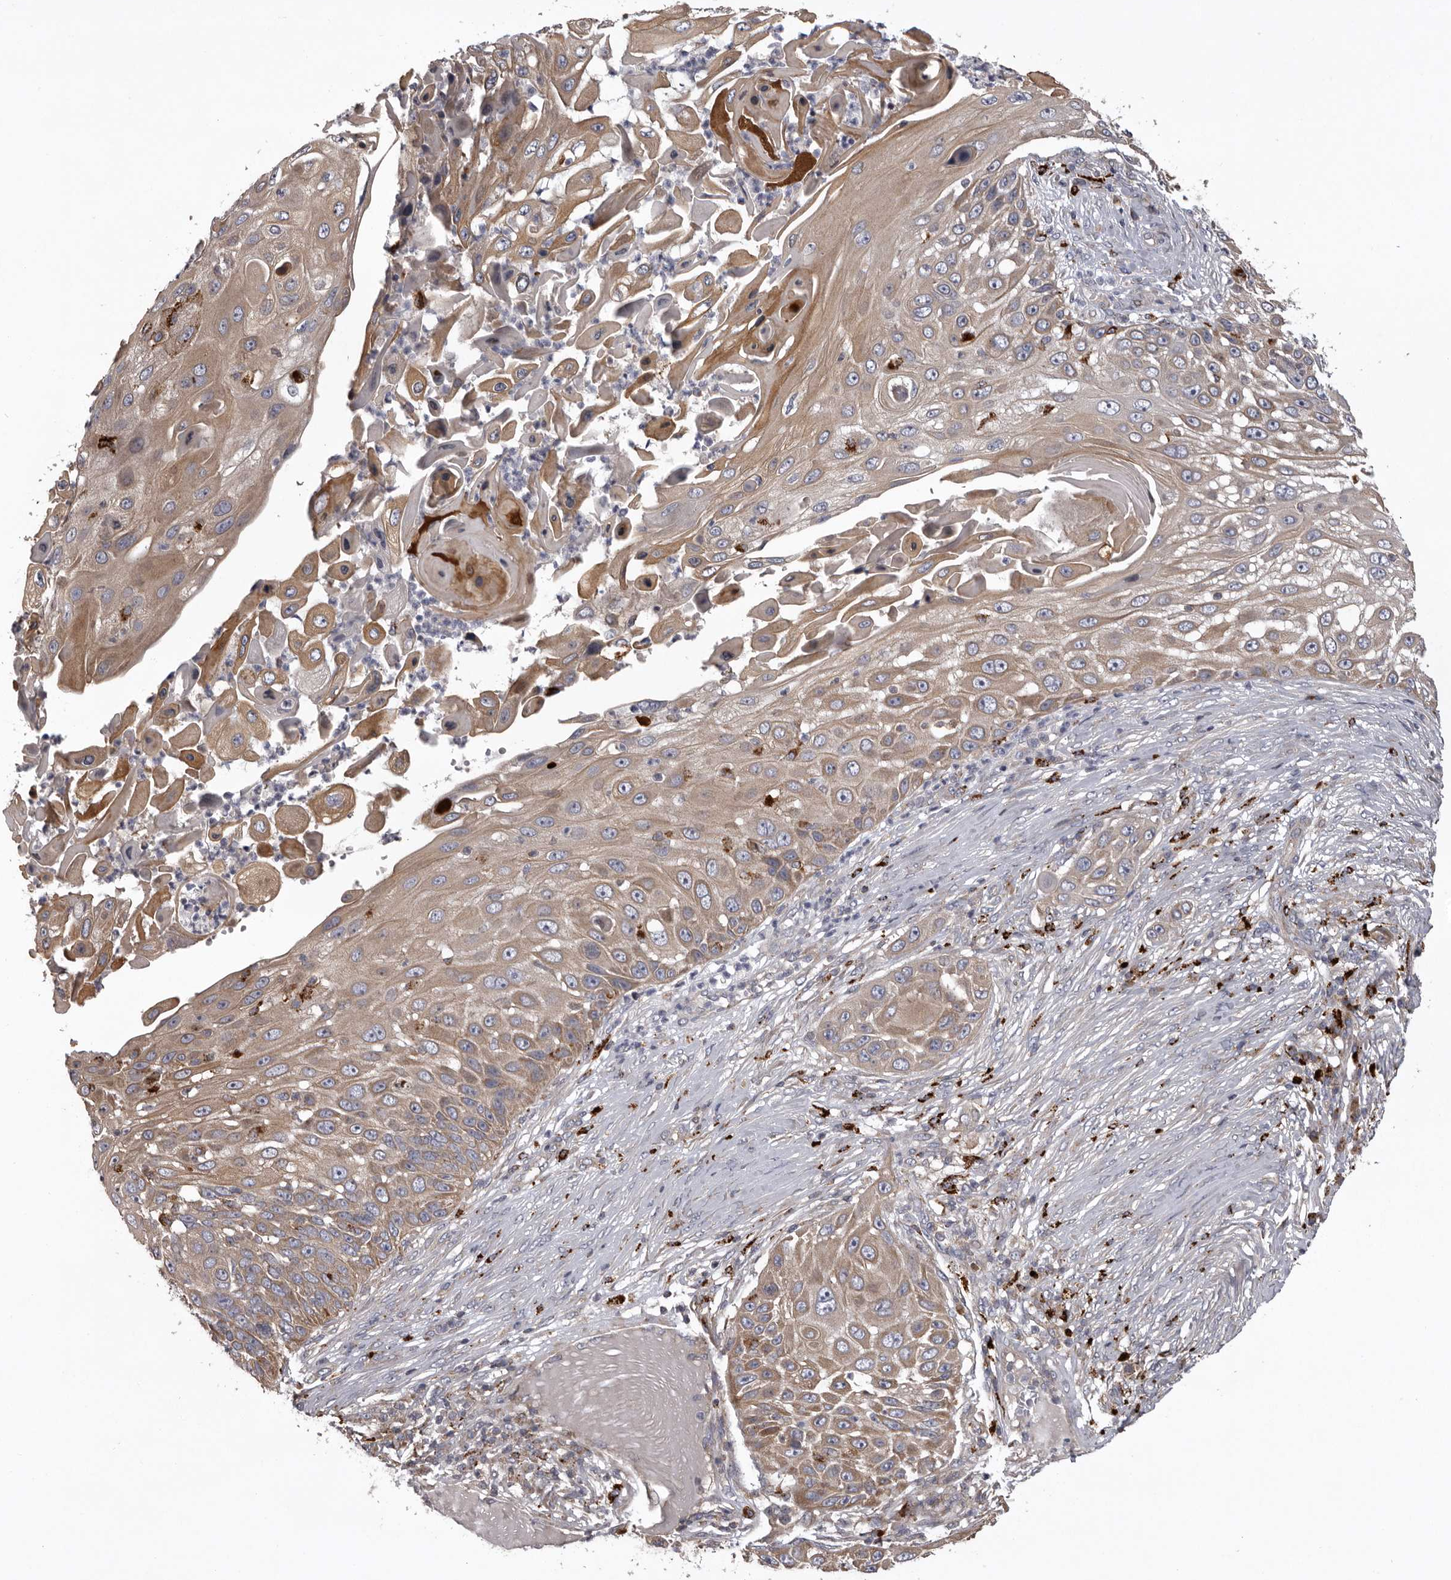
{"staining": {"intensity": "weak", "quantity": ">75%", "location": "cytoplasmic/membranous"}, "tissue": "skin cancer", "cell_type": "Tumor cells", "image_type": "cancer", "snomed": [{"axis": "morphology", "description": "Squamous cell carcinoma, NOS"}, {"axis": "topography", "description": "Skin"}], "caption": "Skin cancer was stained to show a protein in brown. There is low levels of weak cytoplasmic/membranous staining in about >75% of tumor cells.", "gene": "WDR47", "patient": {"sex": "female", "age": 44}}